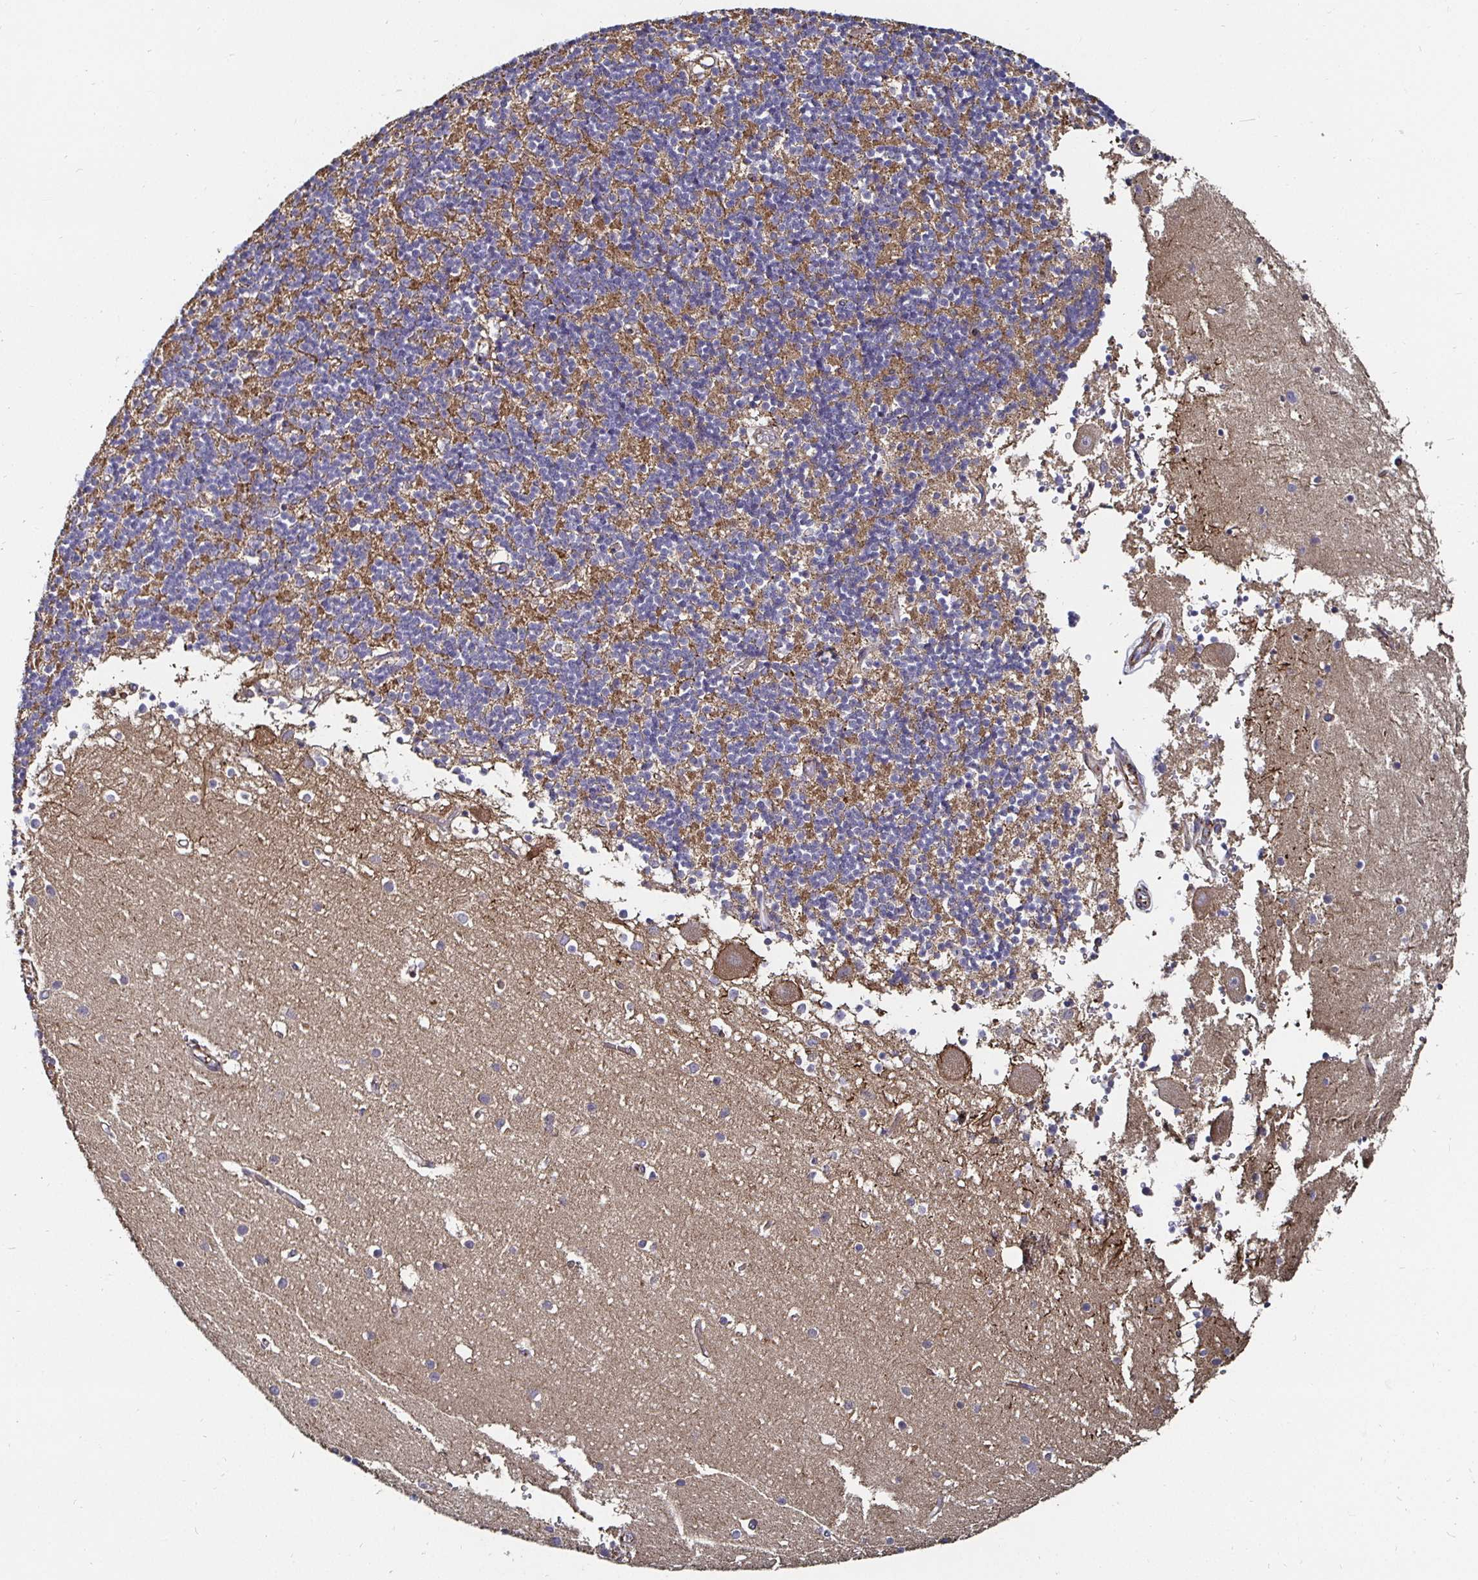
{"staining": {"intensity": "moderate", "quantity": "25%-75%", "location": "cytoplasmic/membranous"}, "tissue": "cerebellum", "cell_type": "Cells in granular layer", "image_type": "normal", "snomed": [{"axis": "morphology", "description": "Normal tissue, NOS"}, {"axis": "topography", "description": "Cerebellum"}], "caption": "The immunohistochemical stain labels moderate cytoplasmic/membranous expression in cells in granular layer of benign cerebellum.", "gene": "GJA4", "patient": {"sex": "male", "age": 54}}